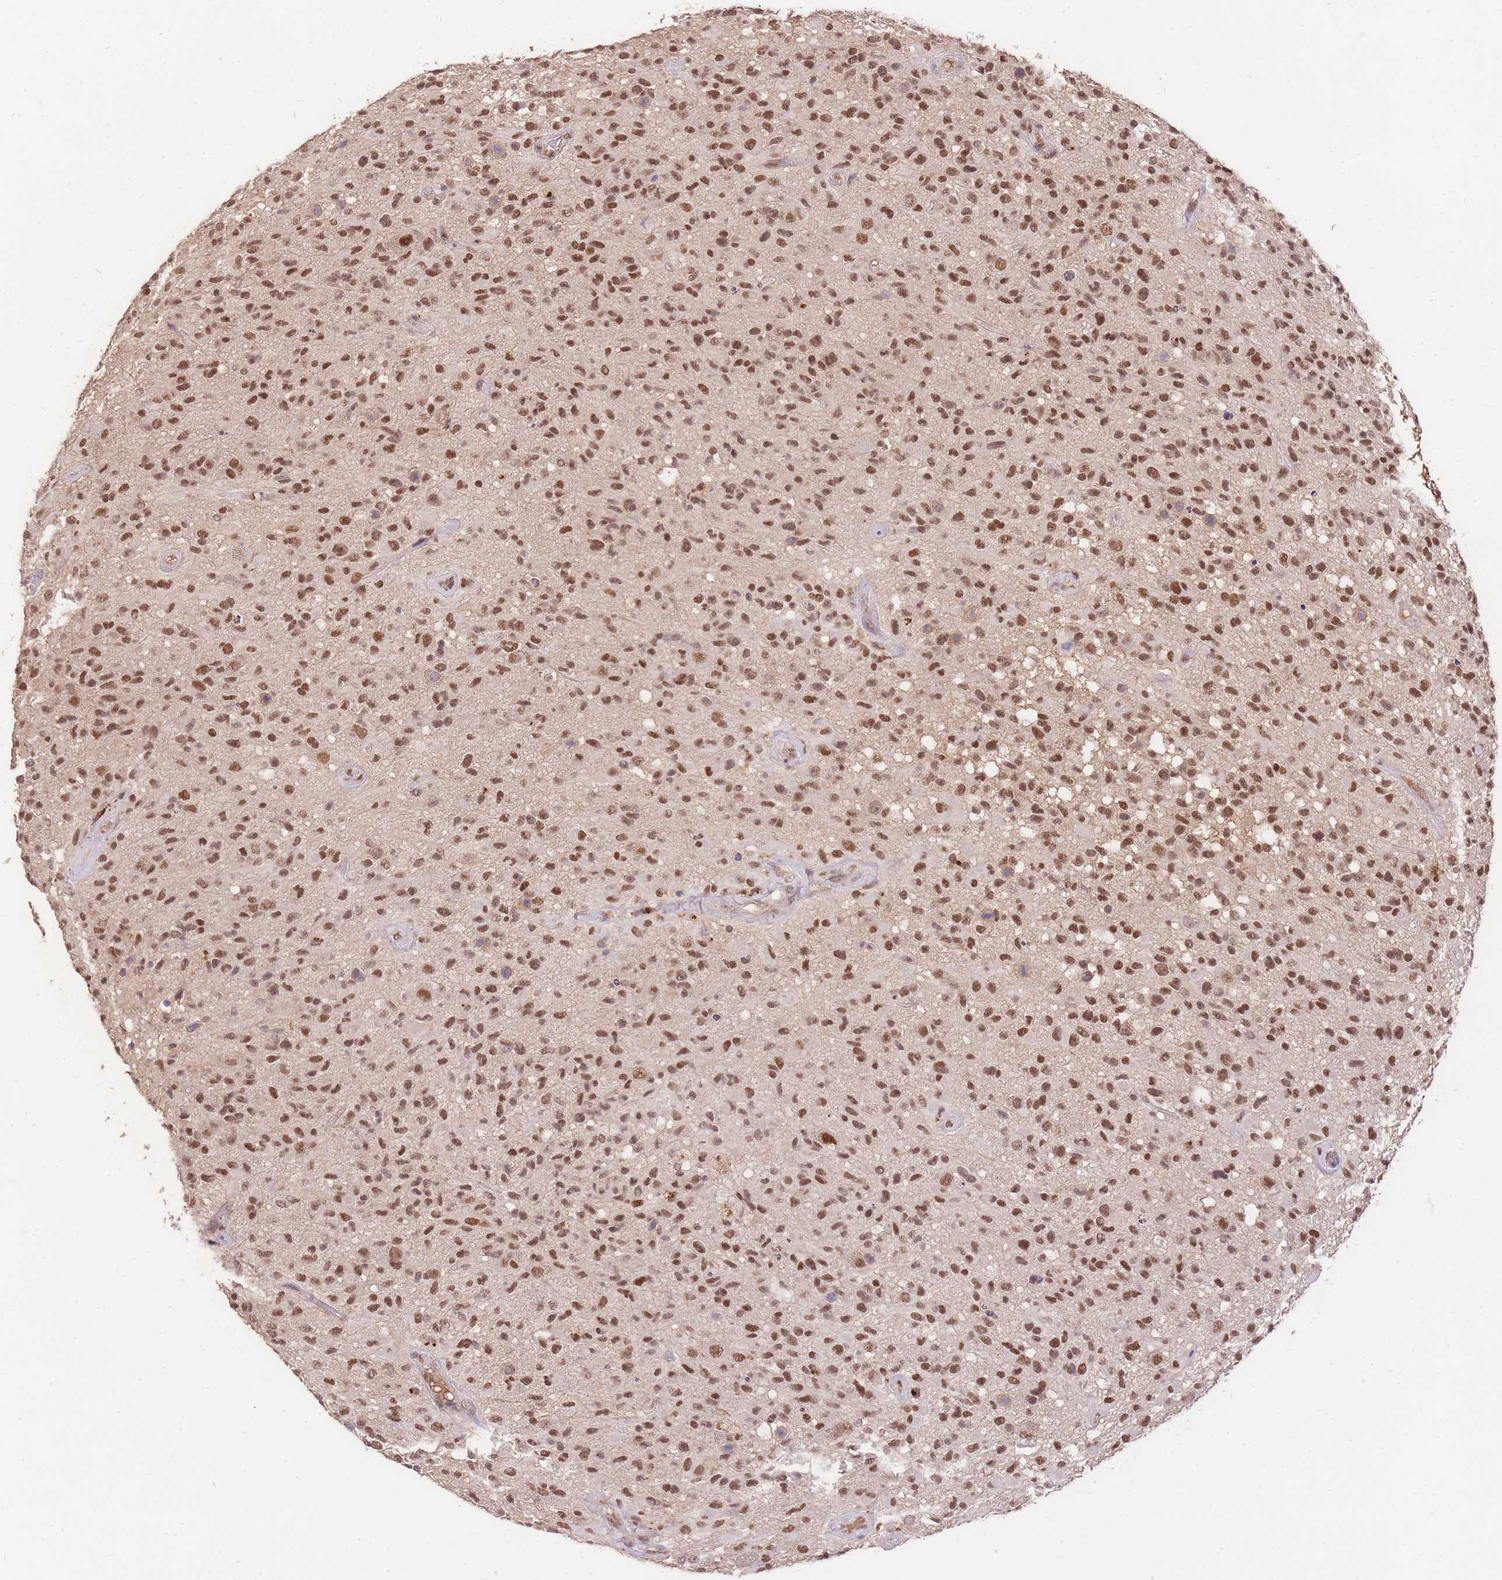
{"staining": {"intensity": "moderate", "quantity": ">75%", "location": "nuclear"}, "tissue": "glioma", "cell_type": "Tumor cells", "image_type": "cancer", "snomed": [{"axis": "morphology", "description": "Glioma, malignant, High grade"}, {"axis": "morphology", "description": "Glioblastoma, NOS"}, {"axis": "topography", "description": "Brain"}], "caption": "Glioma stained for a protein (brown) exhibits moderate nuclear positive staining in about >75% of tumor cells.", "gene": "UBXN7", "patient": {"sex": "male", "age": 60}}